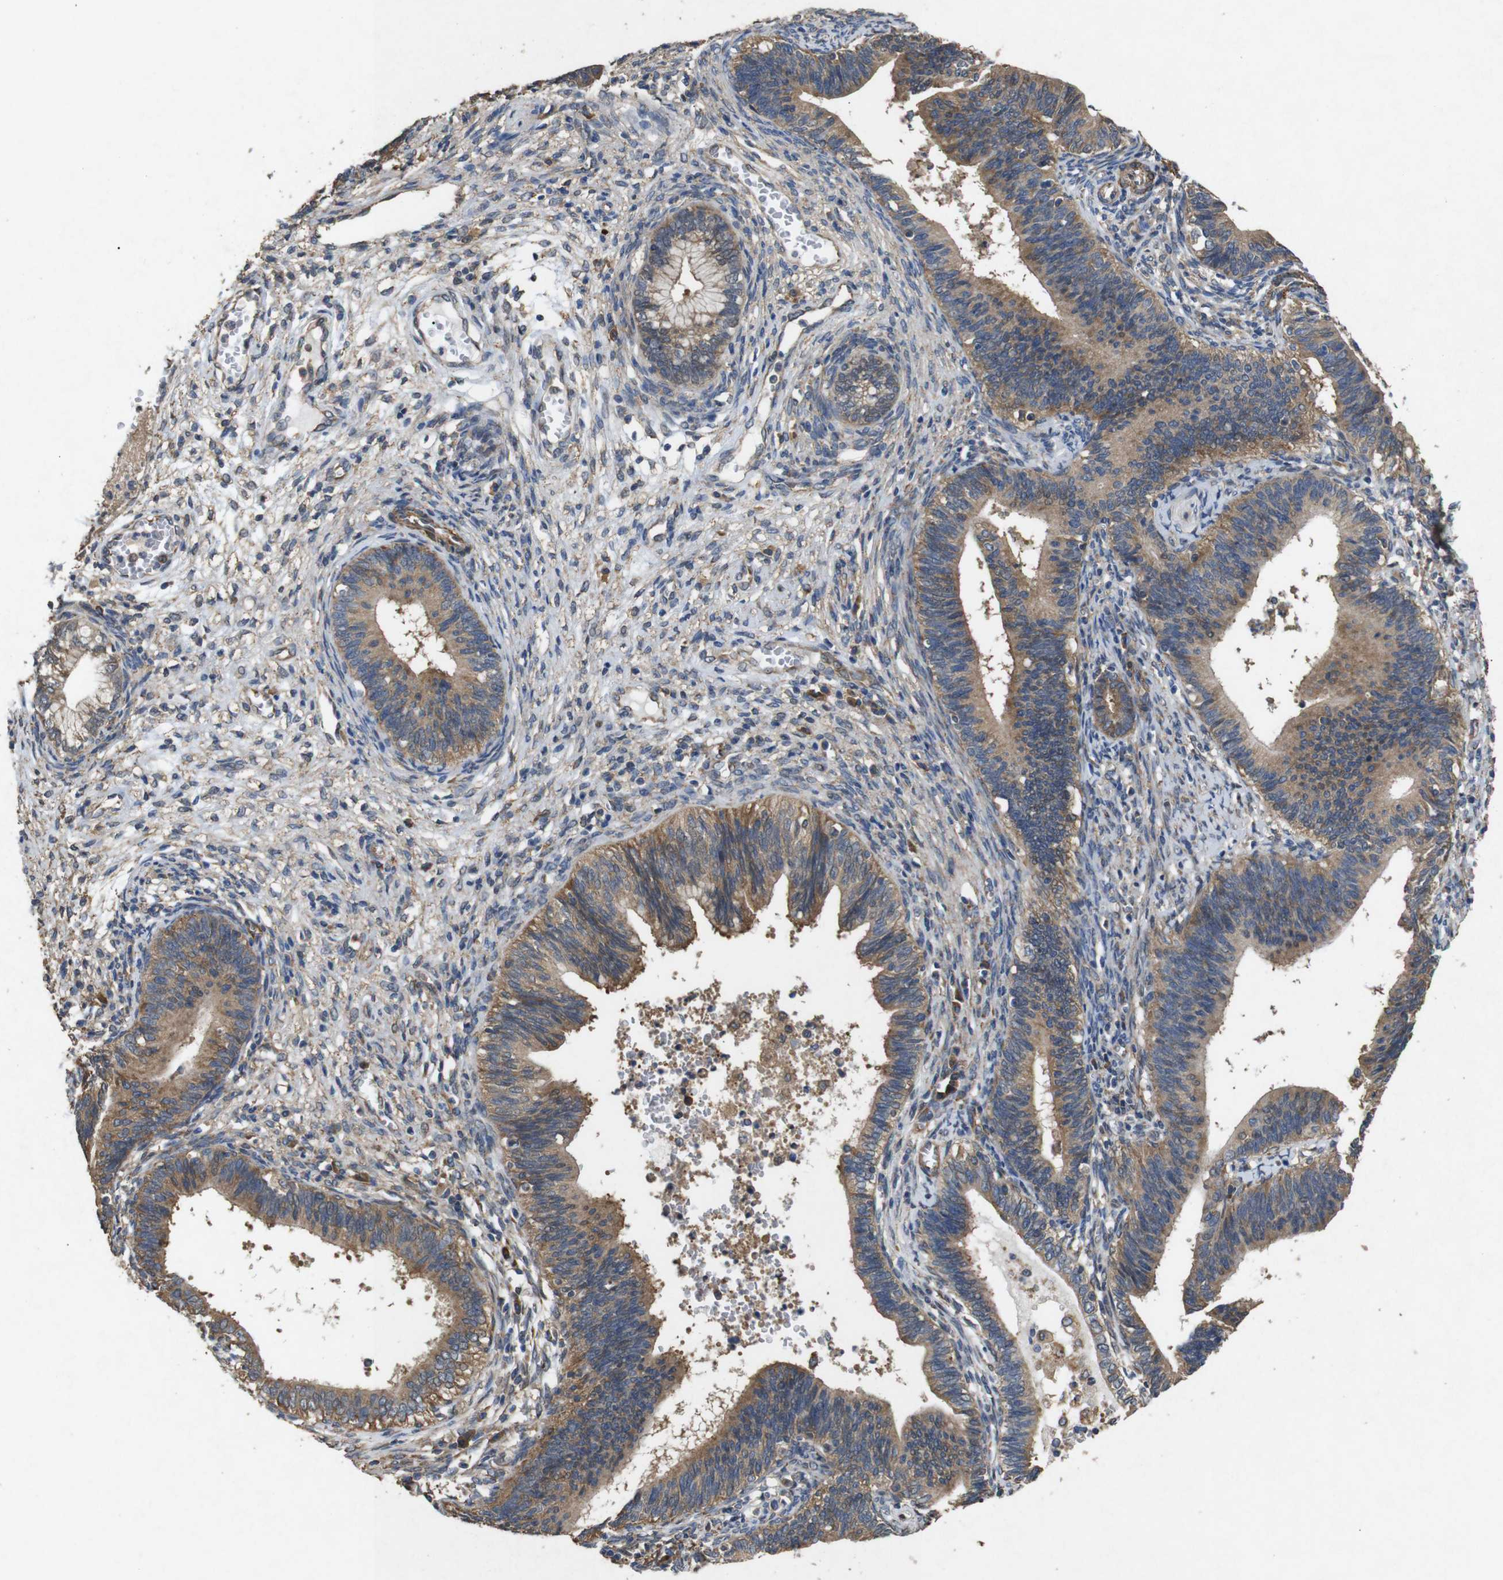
{"staining": {"intensity": "moderate", "quantity": "25%-75%", "location": "cytoplasmic/membranous"}, "tissue": "cervical cancer", "cell_type": "Tumor cells", "image_type": "cancer", "snomed": [{"axis": "morphology", "description": "Adenocarcinoma, NOS"}, {"axis": "topography", "description": "Cervix"}], "caption": "Immunohistochemical staining of adenocarcinoma (cervical) reveals medium levels of moderate cytoplasmic/membranous protein positivity in approximately 25%-75% of tumor cells. (IHC, brightfield microscopy, high magnification).", "gene": "BNIP3", "patient": {"sex": "female", "age": 44}}